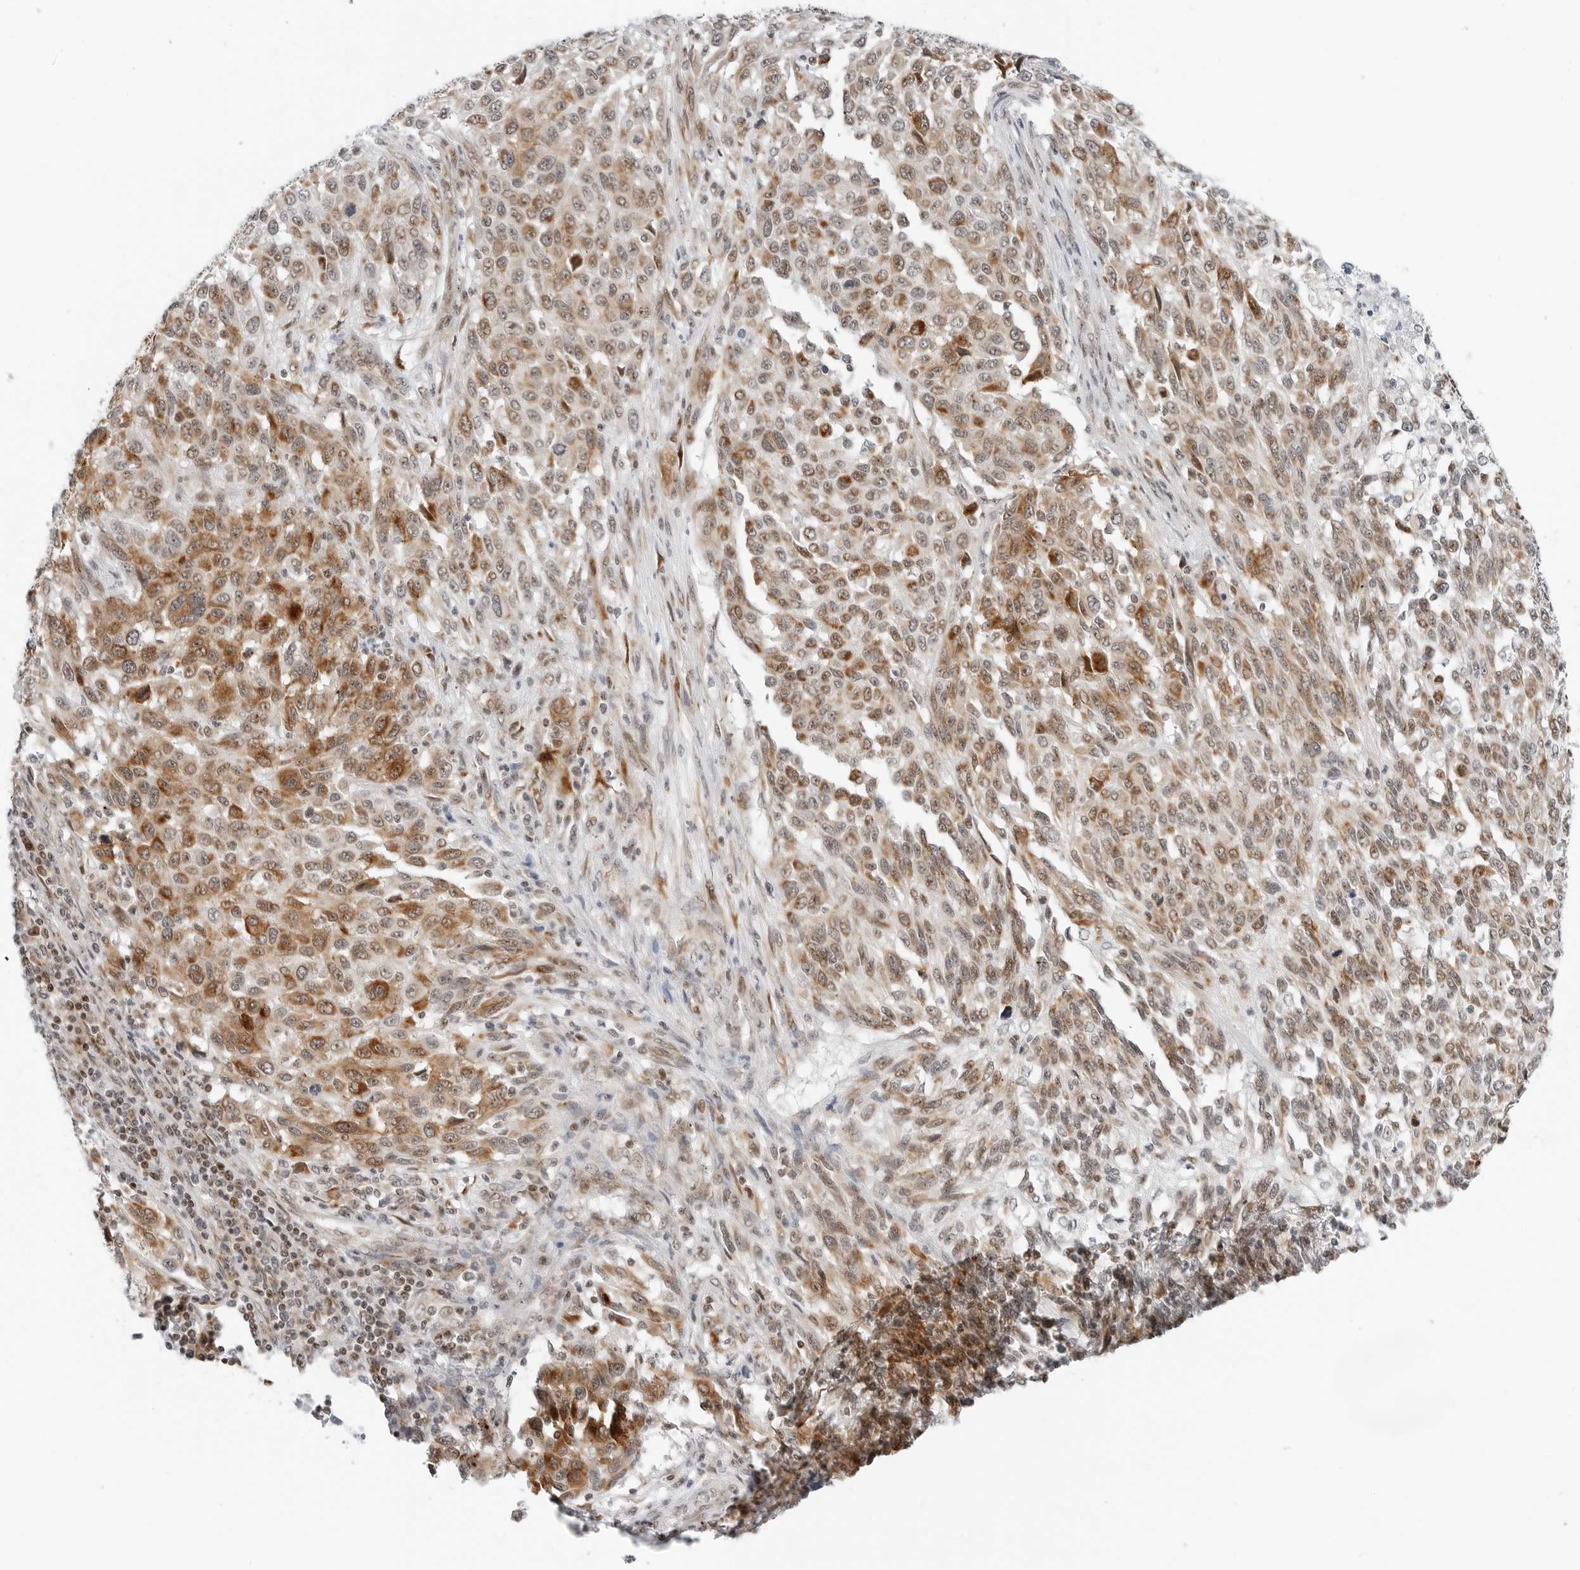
{"staining": {"intensity": "moderate", "quantity": "25%-75%", "location": "cytoplasmic/membranous,nuclear"}, "tissue": "melanoma", "cell_type": "Tumor cells", "image_type": "cancer", "snomed": [{"axis": "morphology", "description": "Malignant melanoma, Metastatic site"}, {"axis": "topography", "description": "Lymph node"}], "caption": "Tumor cells exhibit medium levels of moderate cytoplasmic/membranous and nuclear staining in approximately 25%-75% of cells in human malignant melanoma (metastatic site).", "gene": "RIMKLA", "patient": {"sex": "male", "age": 61}}